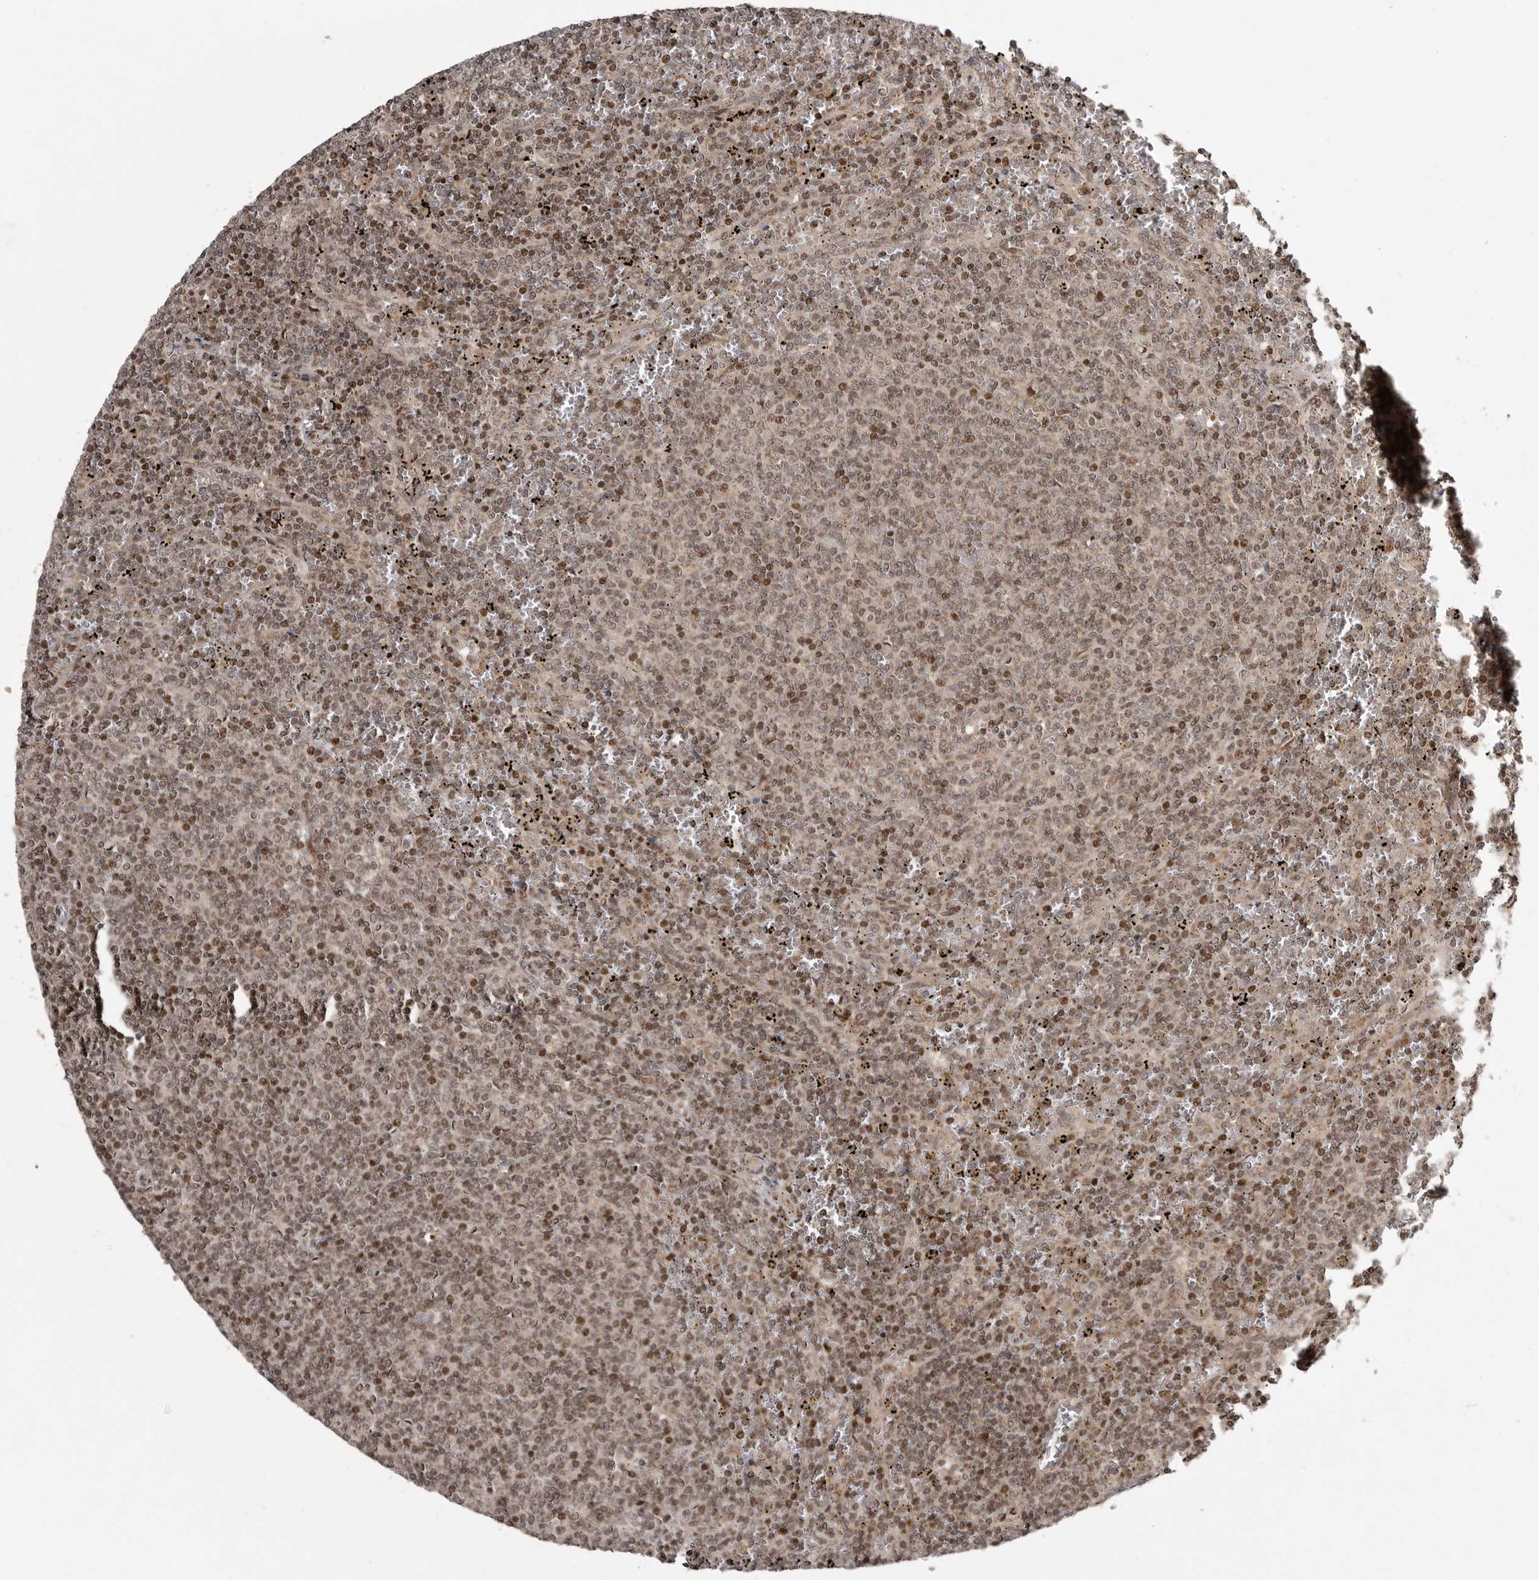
{"staining": {"intensity": "moderate", "quantity": ">75%", "location": "nuclear"}, "tissue": "lymphoma", "cell_type": "Tumor cells", "image_type": "cancer", "snomed": [{"axis": "morphology", "description": "Malignant lymphoma, non-Hodgkin's type, Low grade"}, {"axis": "topography", "description": "Spleen"}], "caption": "An immunohistochemistry photomicrograph of tumor tissue is shown. Protein staining in brown highlights moderate nuclear positivity in low-grade malignant lymphoma, non-Hodgkin's type within tumor cells.", "gene": "RABIF", "patient": {"sex": "female", "age": 50}}